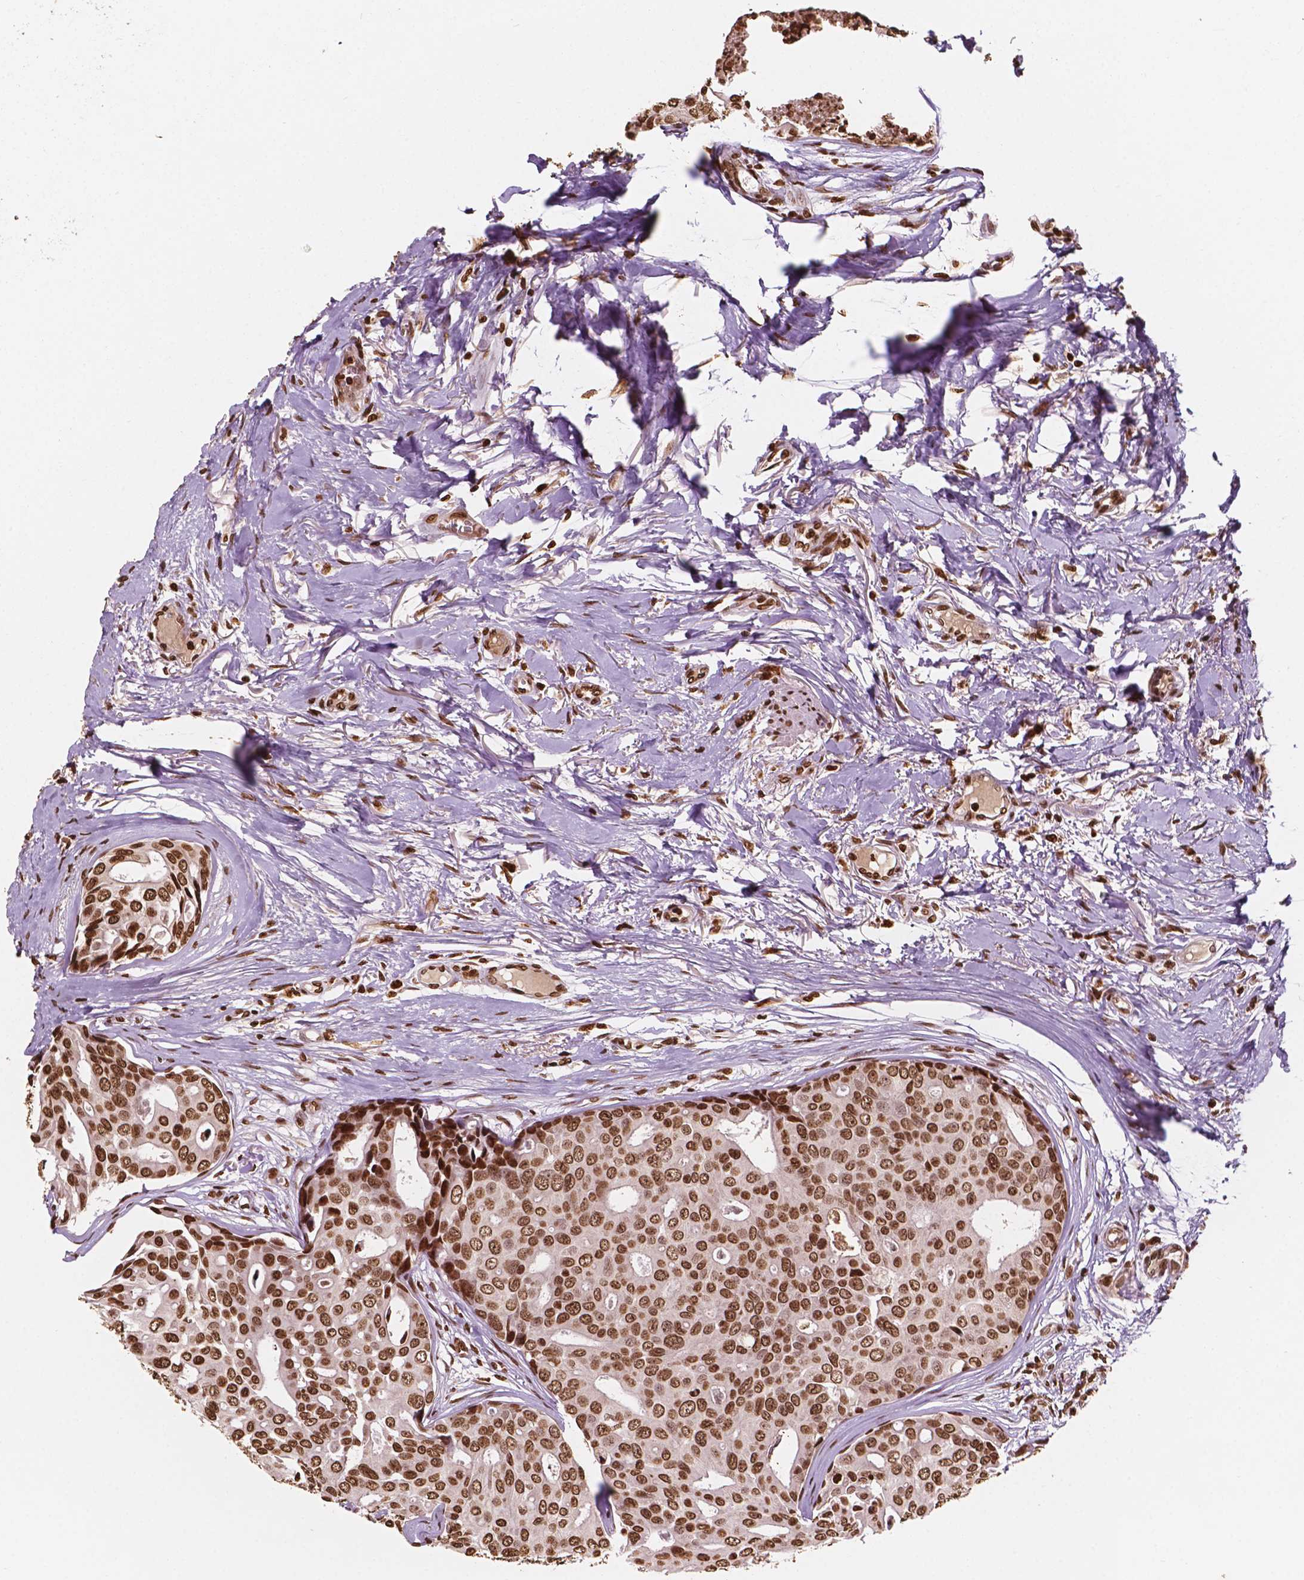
{"staining": {"intensity": "strong", "quantity": ">75%", "location": "nuclear"}, "tissue": "breast cancer", "cell_type": "Tumor cells", "image_type": "cancer", "snomed": [{"axis": "morphology", "description": "Duct carcinoma"}, {"axis": "topography", "description": "Breast"}], "caption": "Protein positivity by immunohistochemistry shows strong nuclear expression in about >75% of tumor cells in invasive ductal carcinoma (breast).", "gene": "H3C7", "patient": {"sex": "female", "age": 54}}